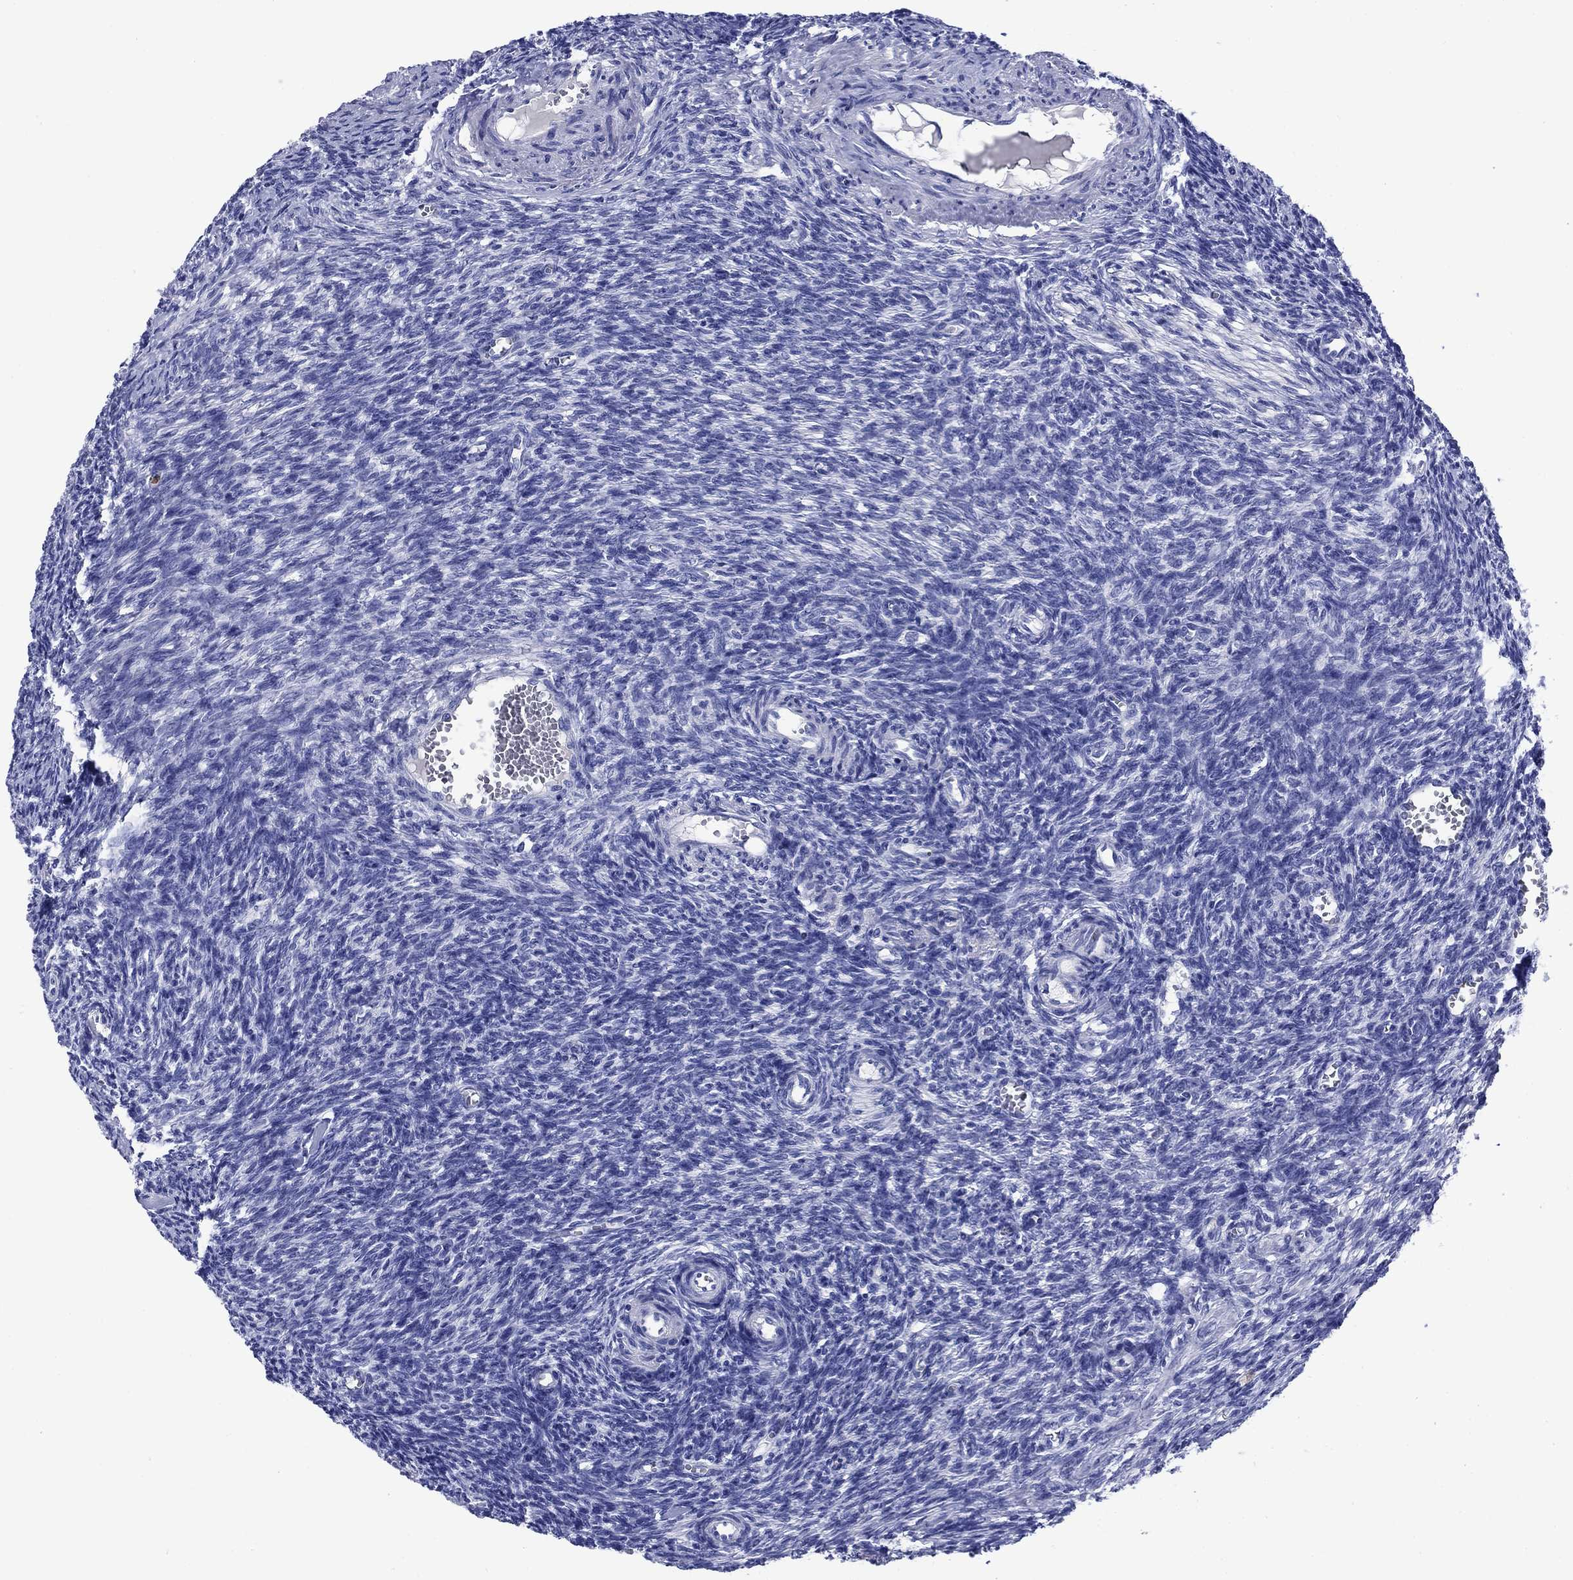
{"staining": {"intensity": "negative", "quantity": "none", "location": "none"}, "tissue": "ovary", "cell_type": "Ovarian stroma cells", "image_type": "normal", "snomed": [{"axis": "morphology", "description": "Normal tissue, NOS"}, {"axis": "topography", "description": "Ovary"}], "caption": "Immunohistochemistry image of unremarkable ovary: ovary stained with DAB (3,3'-diaminobenzidine) shows no significant protein expression in ovarian stroma cells.", "gene": "TFR2", "patient": {"sex": "female", "age": 27}}